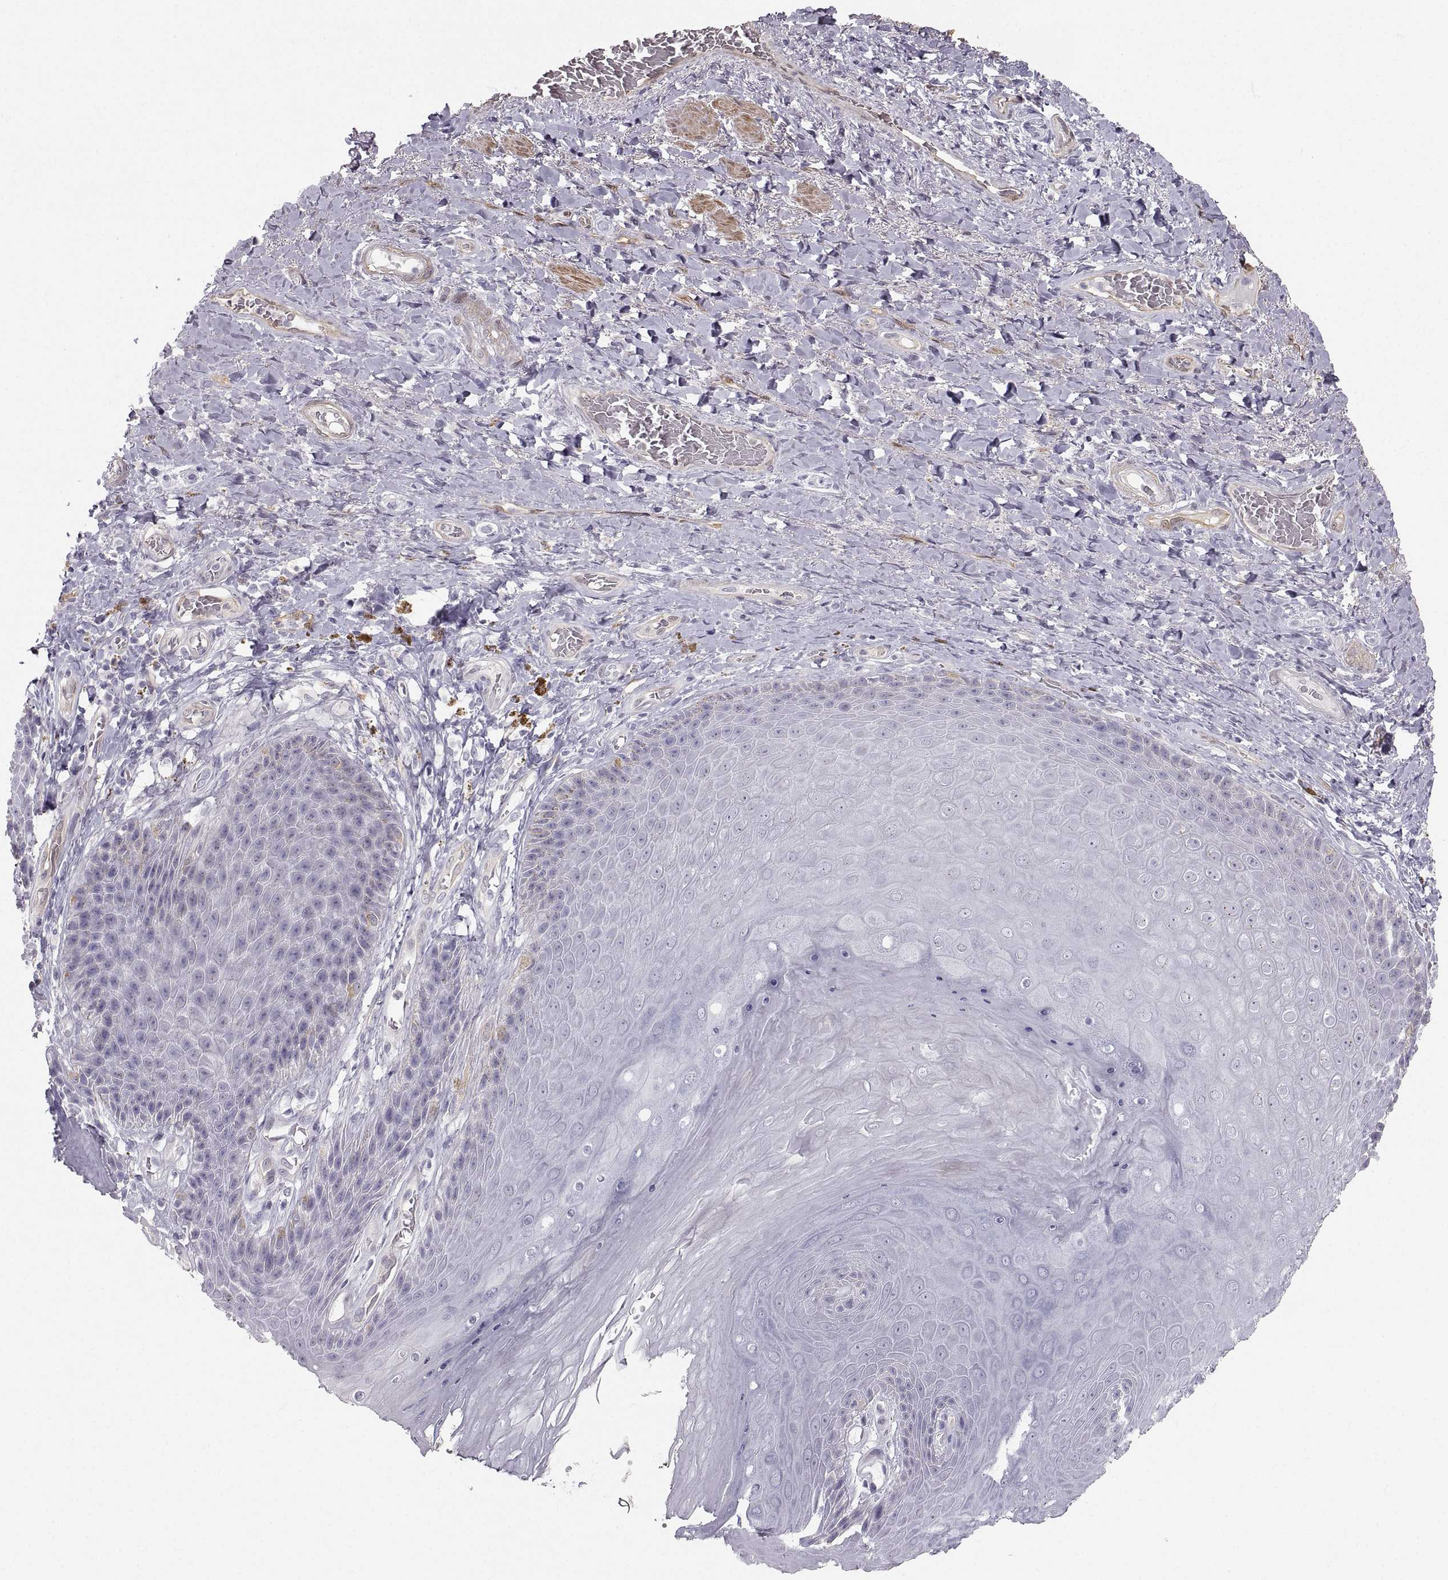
{"staining": {"intensity": "negative", "quantity": "none", "location": "none"}, "tissue": "skin", "cell_type": "Epidermal cells", "image_type": "normal", "snomed": [{"axis": "morphology", "description": "Normal tissue, NOS"}, {"axis": "topography", "description": "Skeletal muscle"}, {"axis": "topography", "description": "Anal"}, {"axis": "topography", "description": "Peripheral nerve tissue"}], "caption": "This is an immunohistochemistry (IHC) image of benign human skin. There is no staining in epidermal cells.", "gene": "PGM5", "patient": {"sex": "male", "age": 53}}